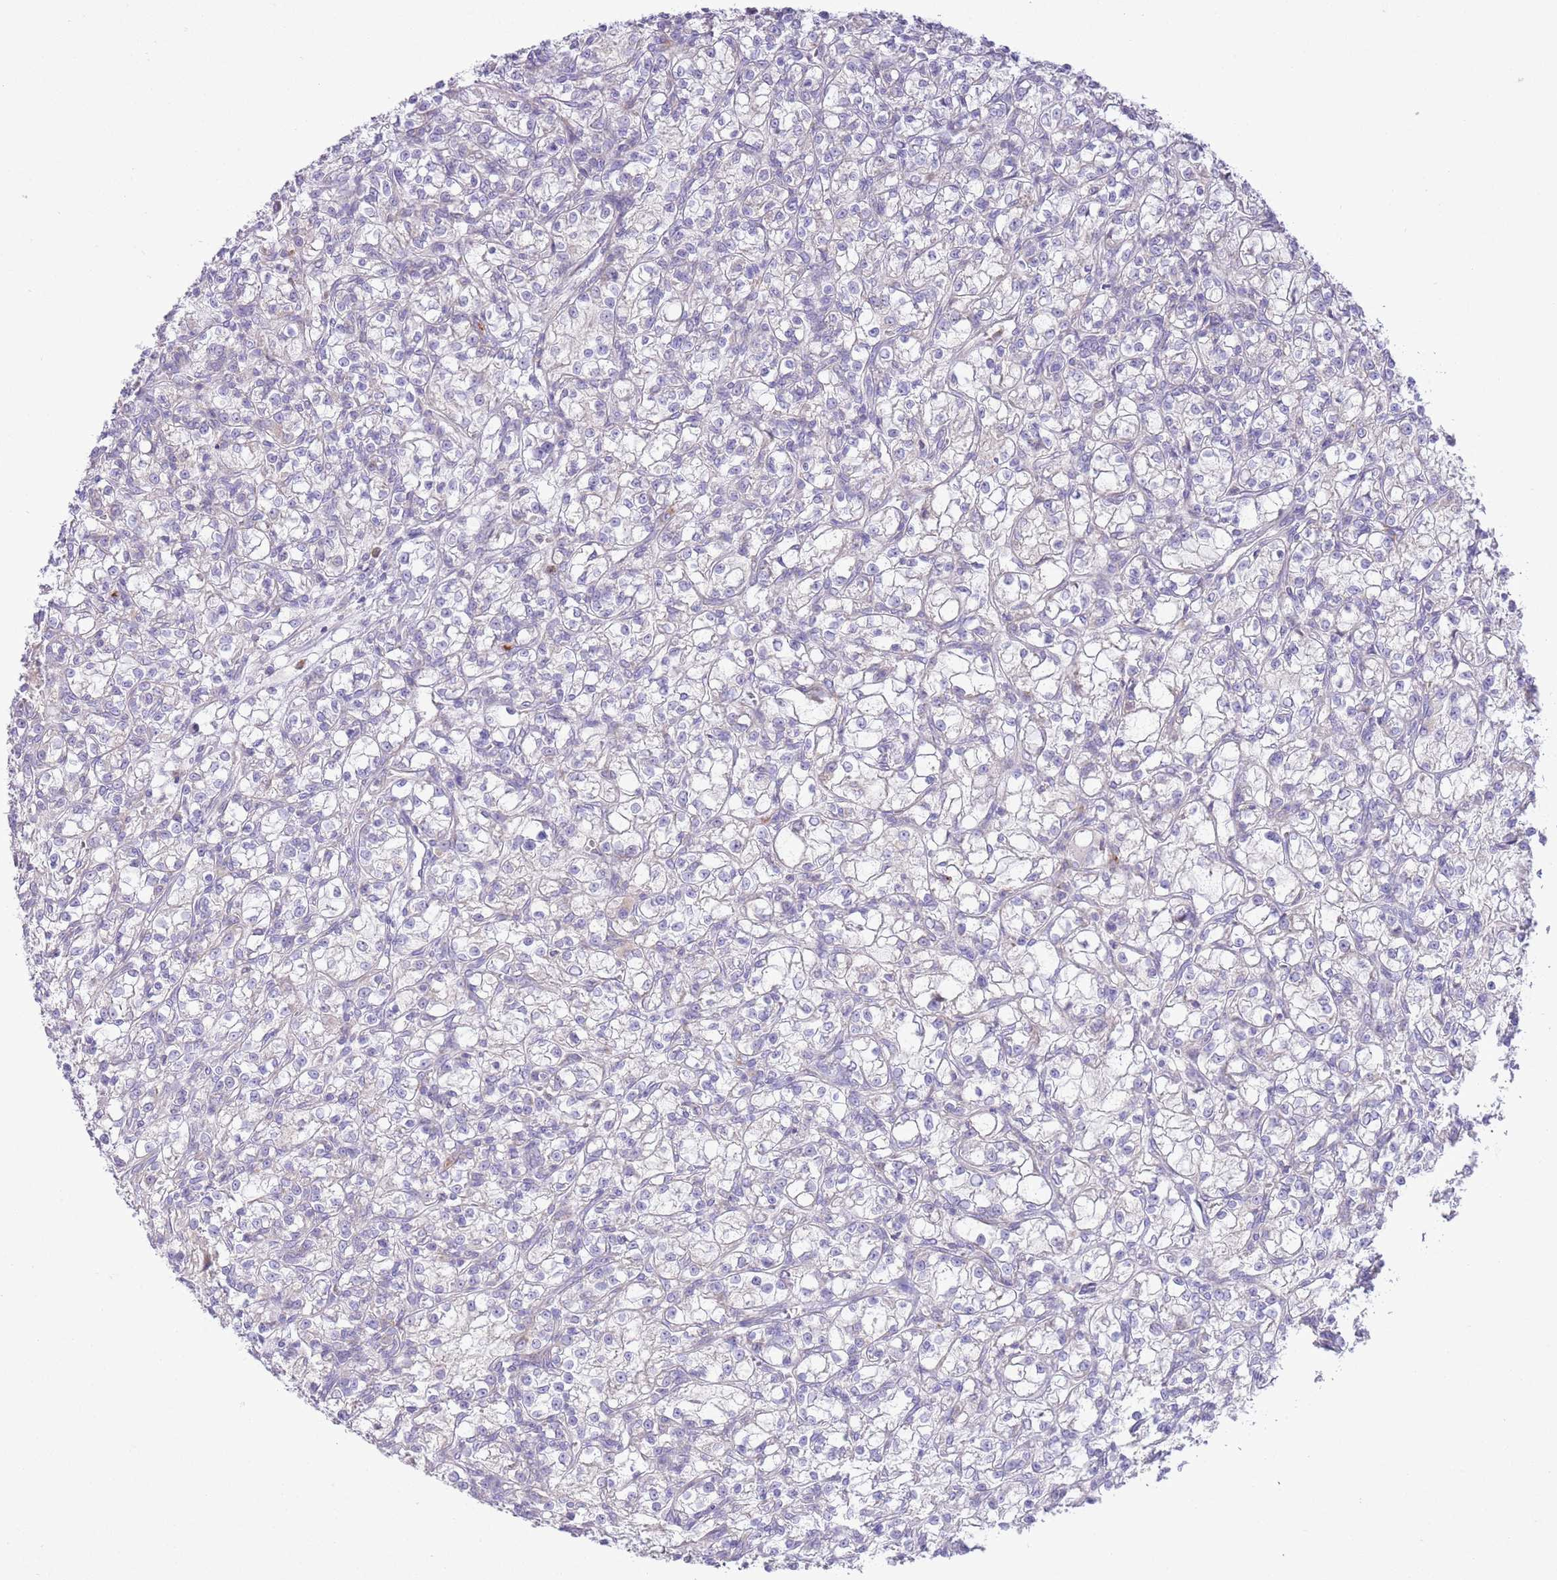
{"staining": {"intensity": "negative", "quantity": "none", "location": "none"}, "tissue": "renal cancer", "cell_type": "Tumor cells", "image_type": "cancer", "snomed": [{"axis": "morphology", "description": "Adenocarcinoma, NOS"}, {"axis": "topography", "description": "Kidney"}], "caption": "IHC photomicrograph of neoplastic tissue: renal cancer (adenocarcinoma) stained with DAB displays no significant protein positivity in tumor cells.", "gene": "OAZ2", "patient": {"sex": "female", "age": 59}}